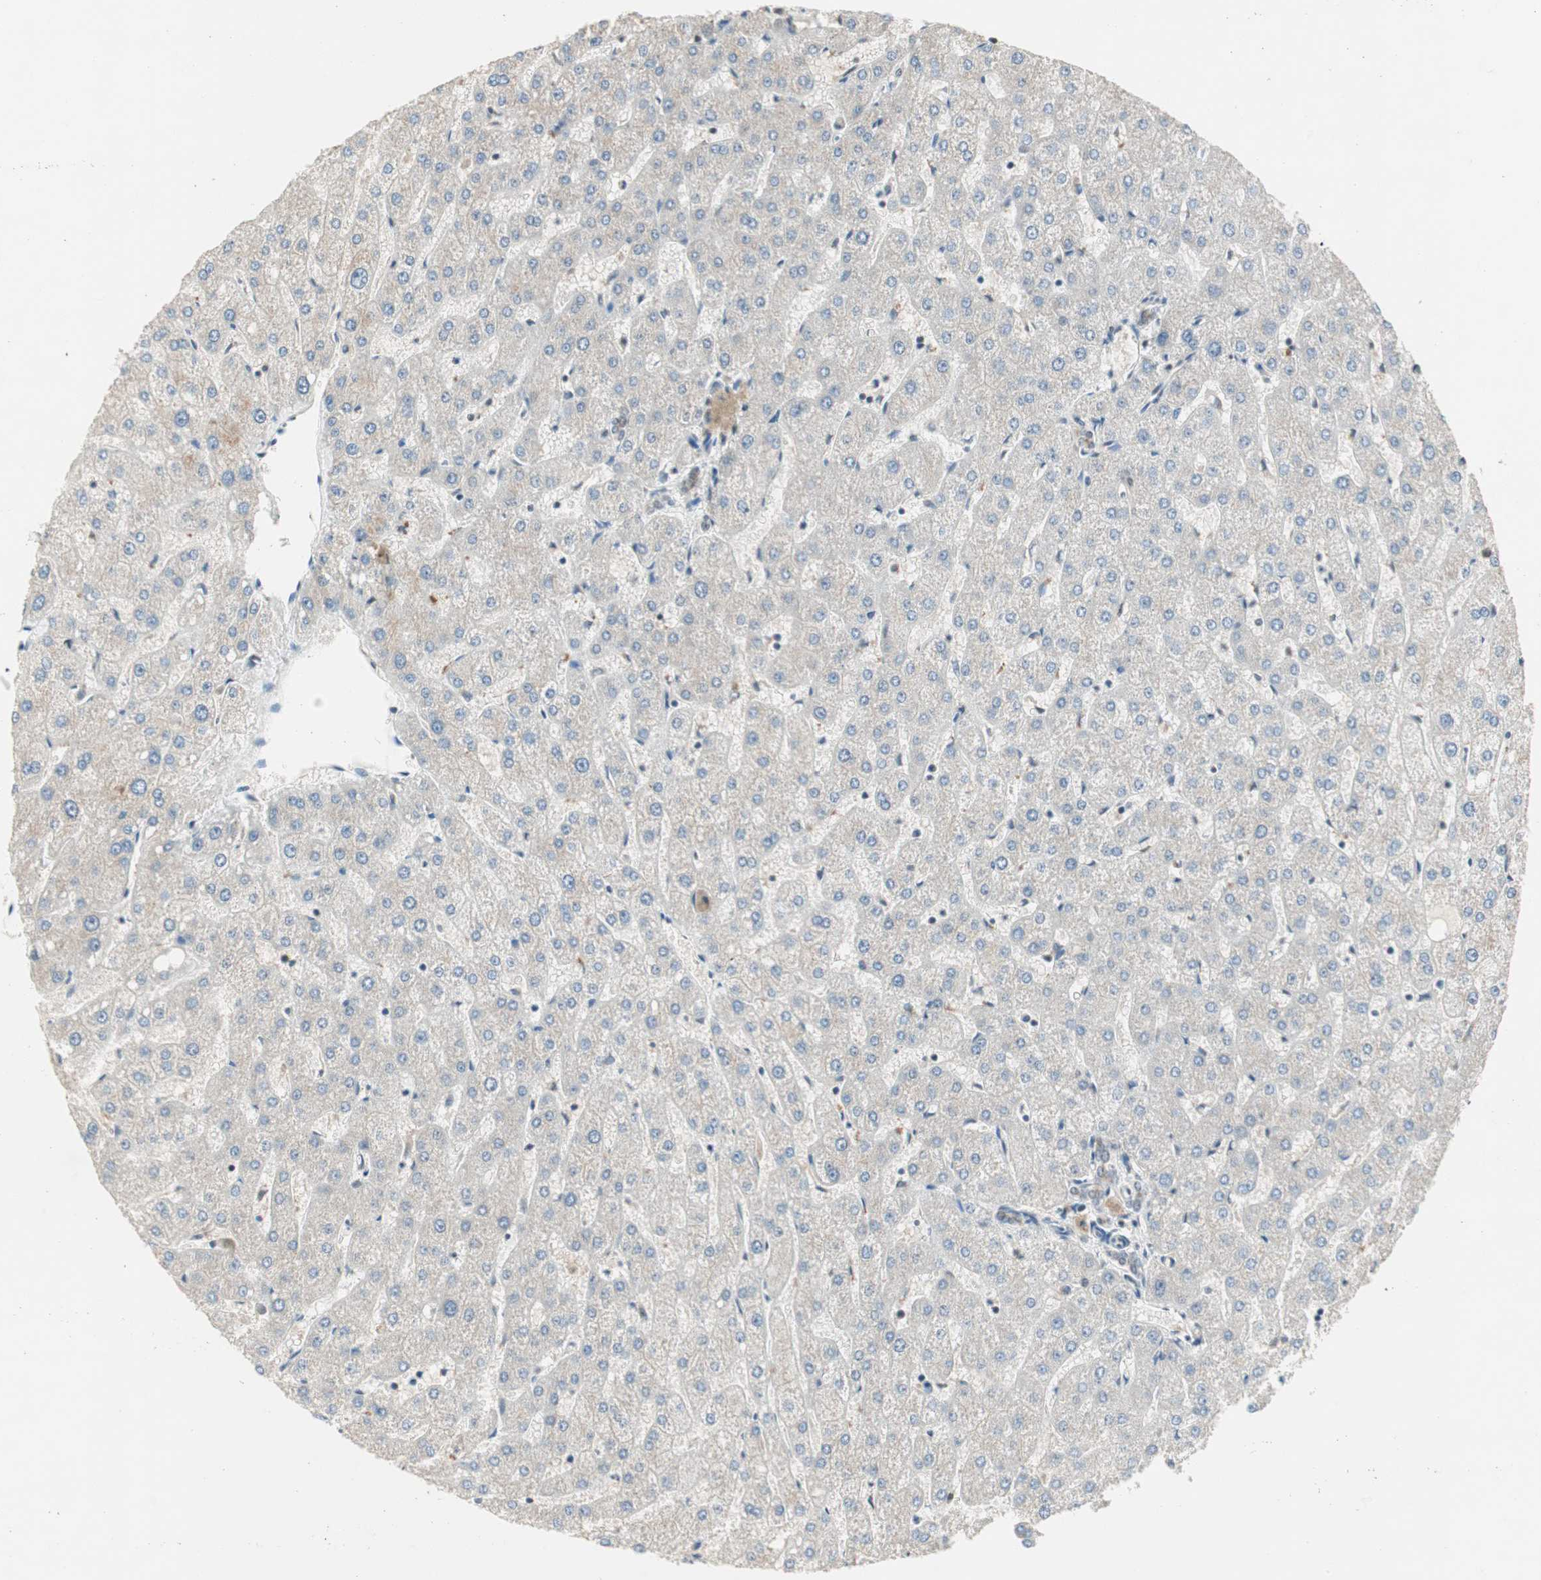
{"staining": {"intensity": "moderate", "quantity": ">75%", "location": "cytoplasmic/membranous,nuclear"}, "tissue": "liver", "cell_type": "Cholangiocytes", "image_type": "normal", "snomed": [{"axis": "morphology", "description": "Normal tissue, NOS"}, {"axis": "topography", "description": "Liver"}], "caption": "Unremarkable liver demonstrates moderate cytoplasmic/membranous,nuclear staining in approximately >75% of cholangiocytes.", "gene": "MDC1", "patient": {"sex": "male", "age": 67}}